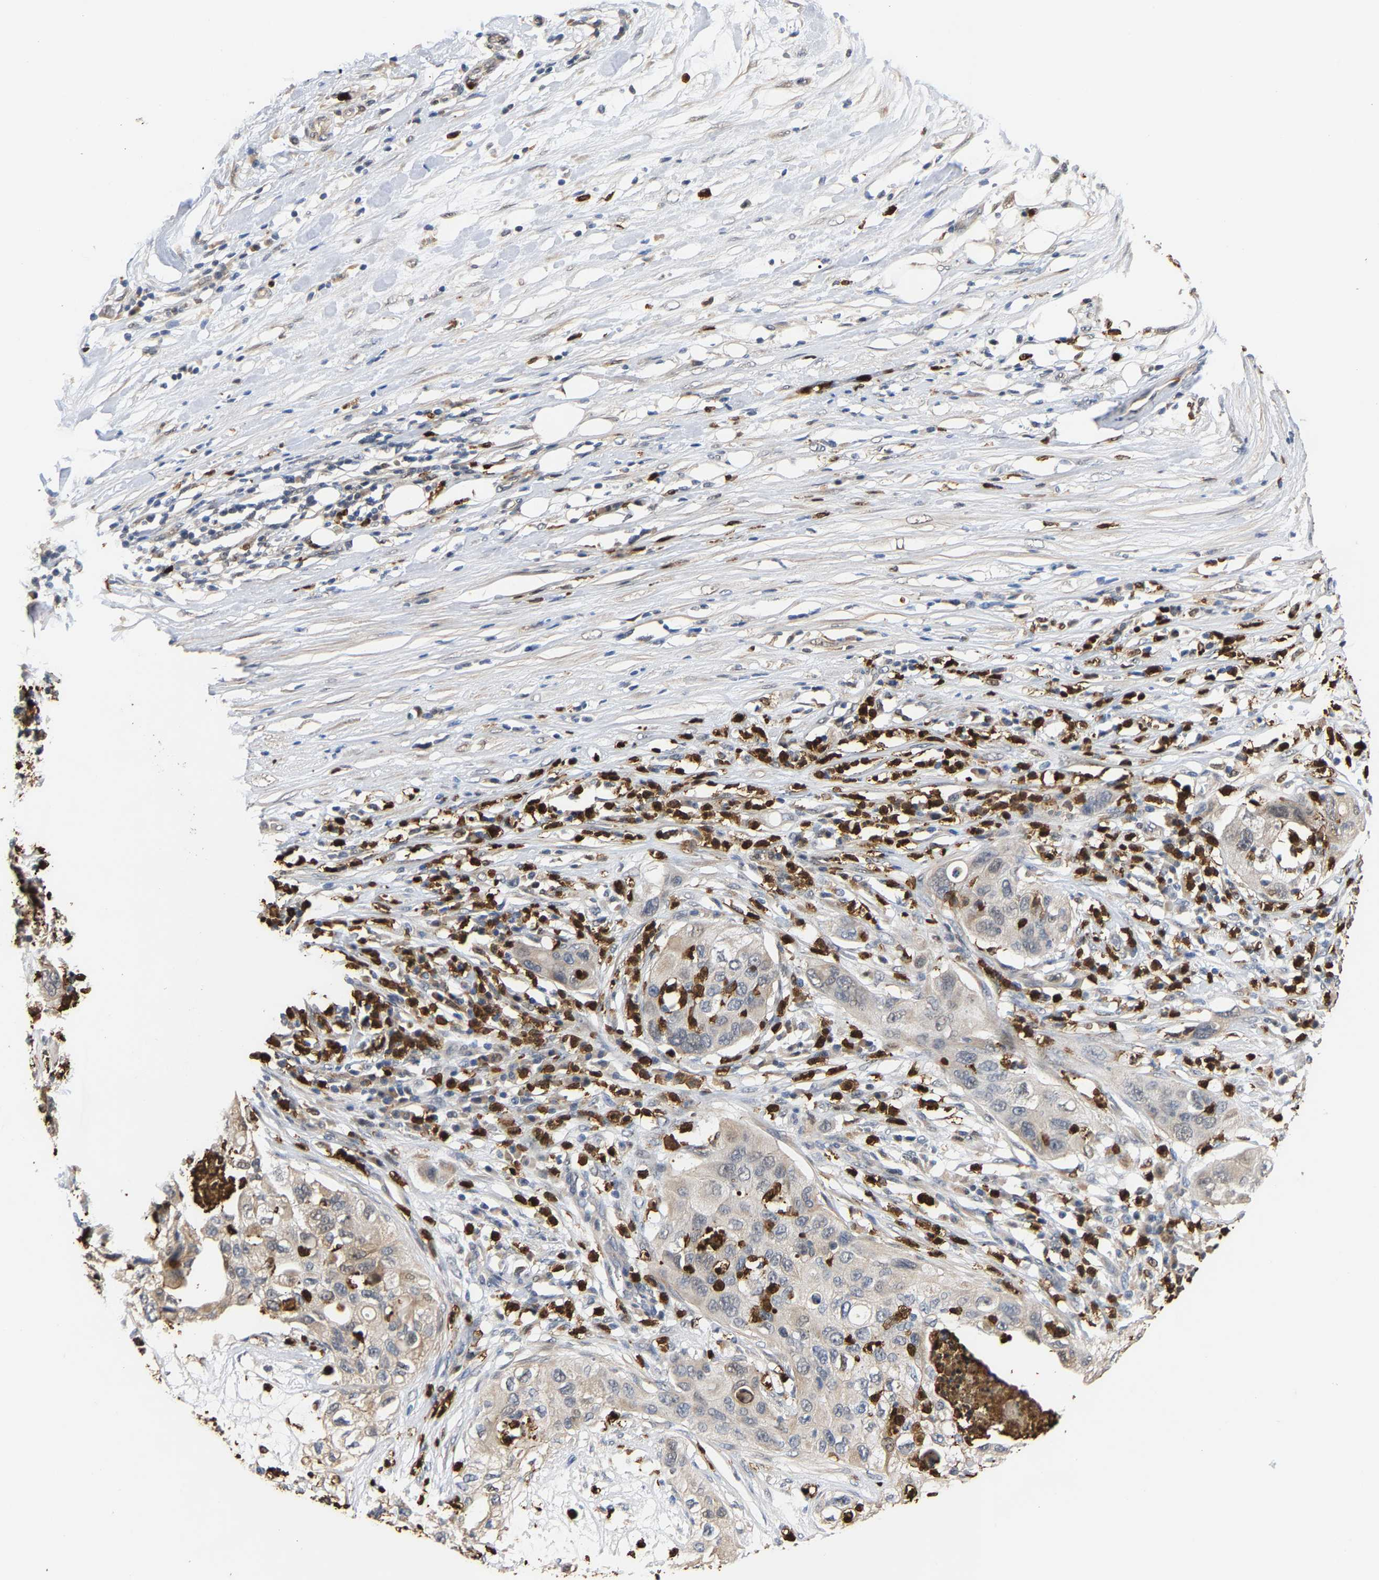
{"staining": {"intensity": "weak", "quantity": "25%-75%", "location": "cytoplasmic/membranous"}, "tissue": "pancreatic cancer", "cell_type": "Tumor cells", "image_type": "cancer", "snomed": [{"axis": "morphology", "description": "Adenocarcinoma, NOS"}, {"axis": "topography", "description": "Pancreas"}], "caption": "Weak cytoplasmic/membranous protein positivity is appreciated in about 25%-75% of tumor cells in adenocarcinoma (pancreatic).", "gene": "TDRD7", "patient": {"sex": "female", "age": 78}}